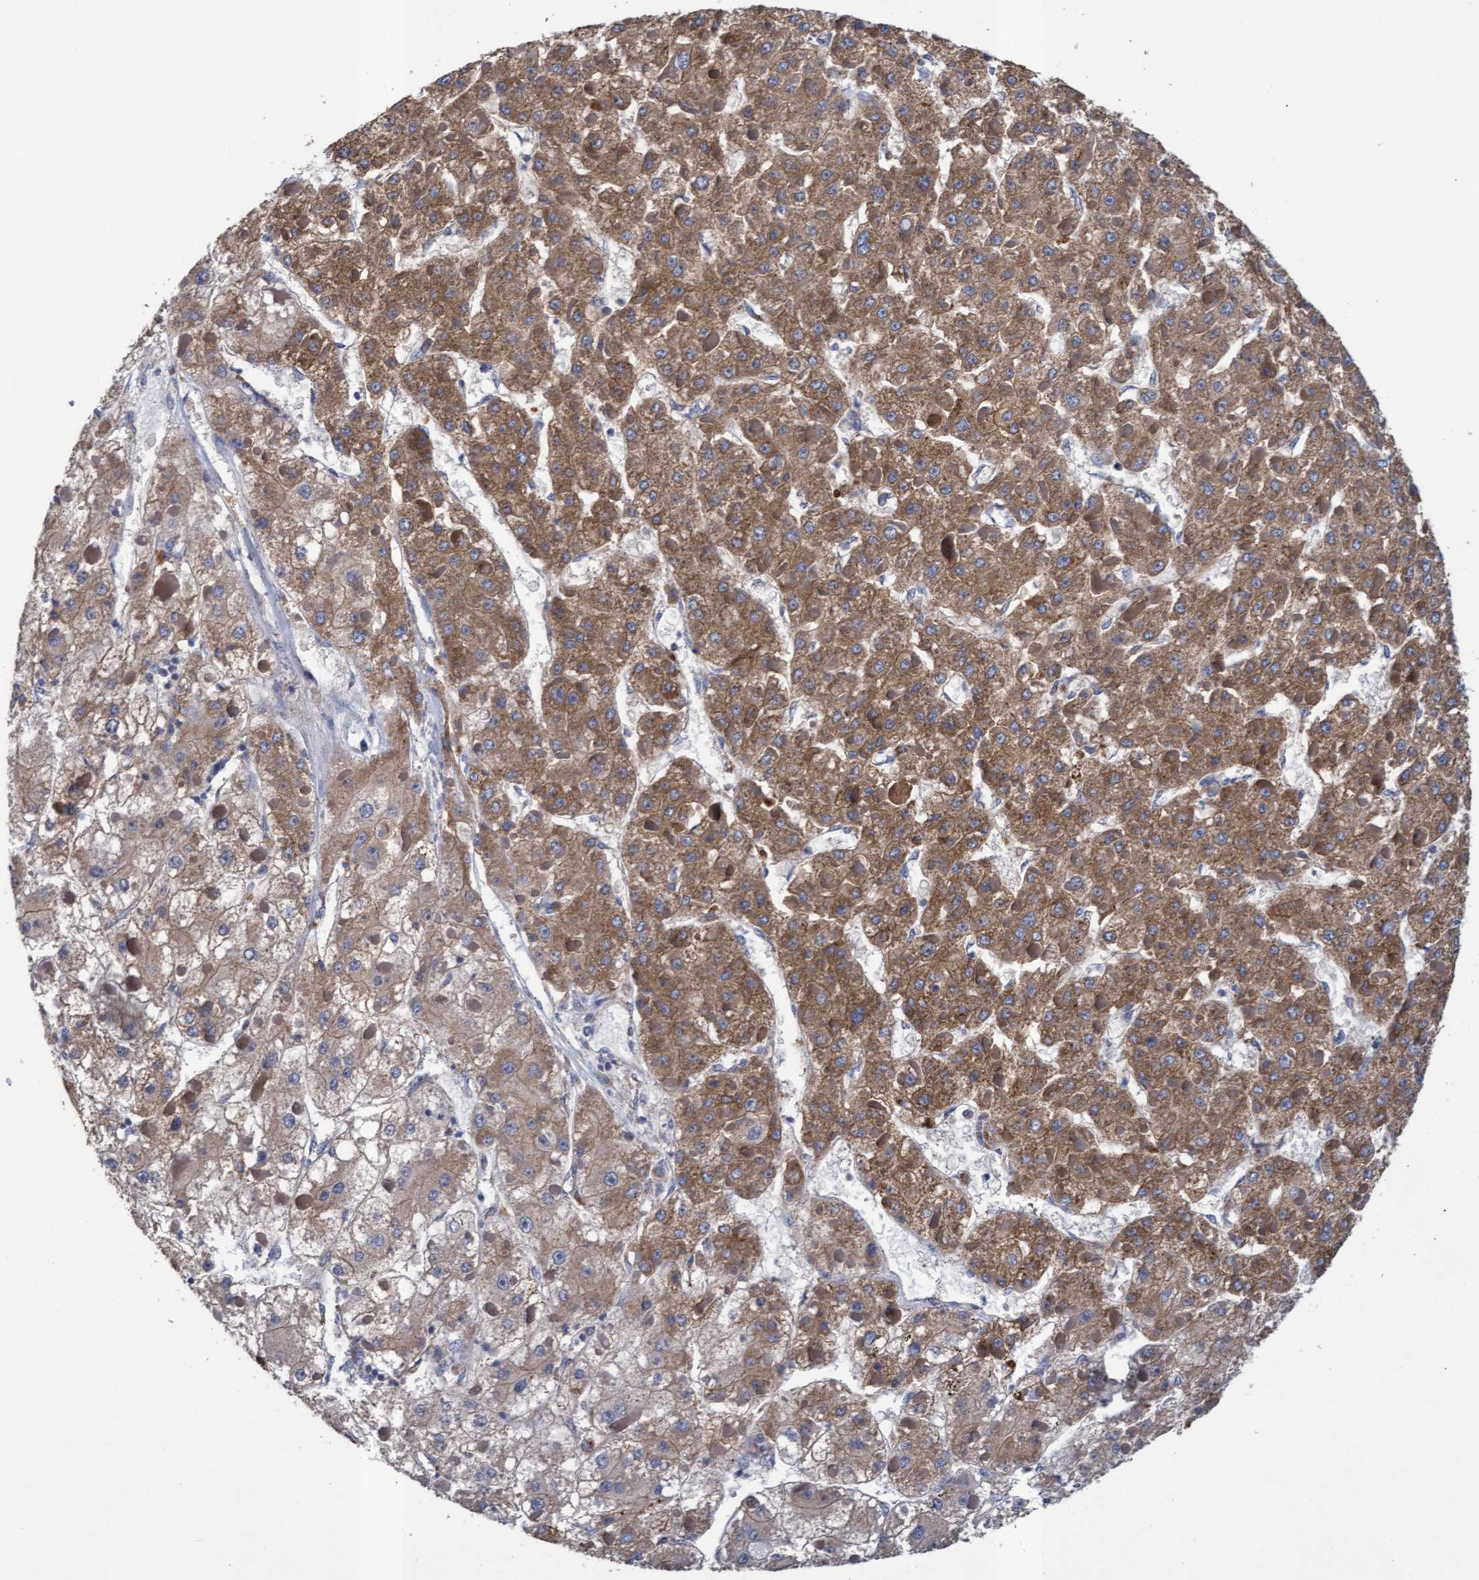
{"staining": {"intensity": "moderate", "quantity": ">75%", "location": "cytoplasmic/membranous"}, "tissue": "liver cancer", "cell_type": "Tumor cells", "image_type": "cancer", "snomed": [{"axis": "morphology", "description": "Carcinoma, Hepatocellular, NOS"}, {"axis": "topography", "description": "Liver"}], "caption": "Hepatocellular carcinoma (liver) stained for a protein reveals moderate cytoplasmic/membranous positivity in tumor cells.", "gene": "MRPL38", "patient": {"sex": "female", "age": 73}}